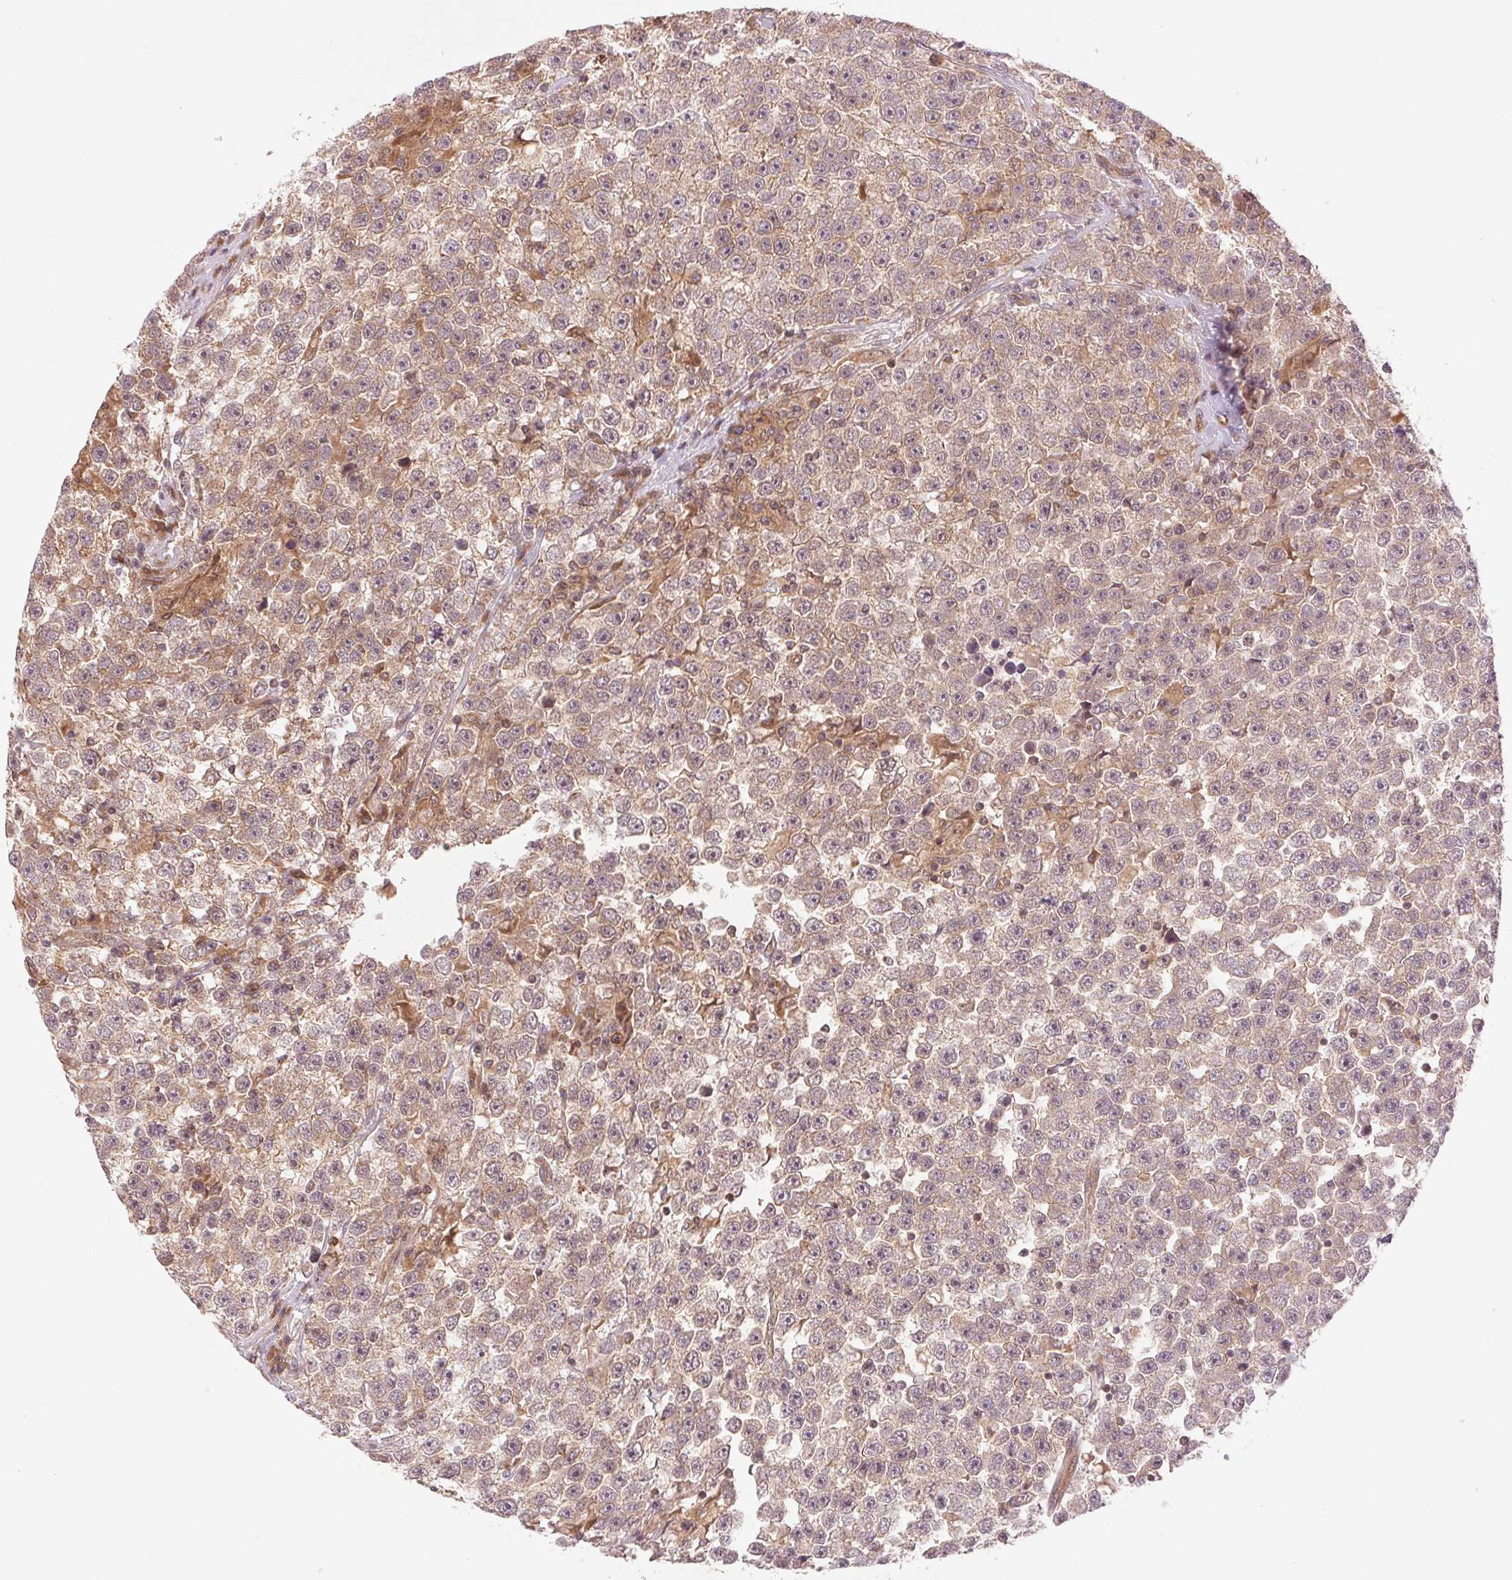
{"staining": {"intensity": "moderate", "quantity": ">75%", "location": "cytoplasmic/membranous"}, "tissue": "testis cancer", "cell_type": "Tumor cells", "image_type": "cancer", "snomed": [{"axis": "morphology", "description": "Seminoma, NOS"}, {"axis": "topography", "description": "Testis"}], "caption": "Seminoma (testis) stained with immunohistochemistry reveals moderate cytoplasmic/membranous staining in approximately >75% of tumor cells.", "gene": "STARD7", "patient": {"sex": "male", "age": 31}}